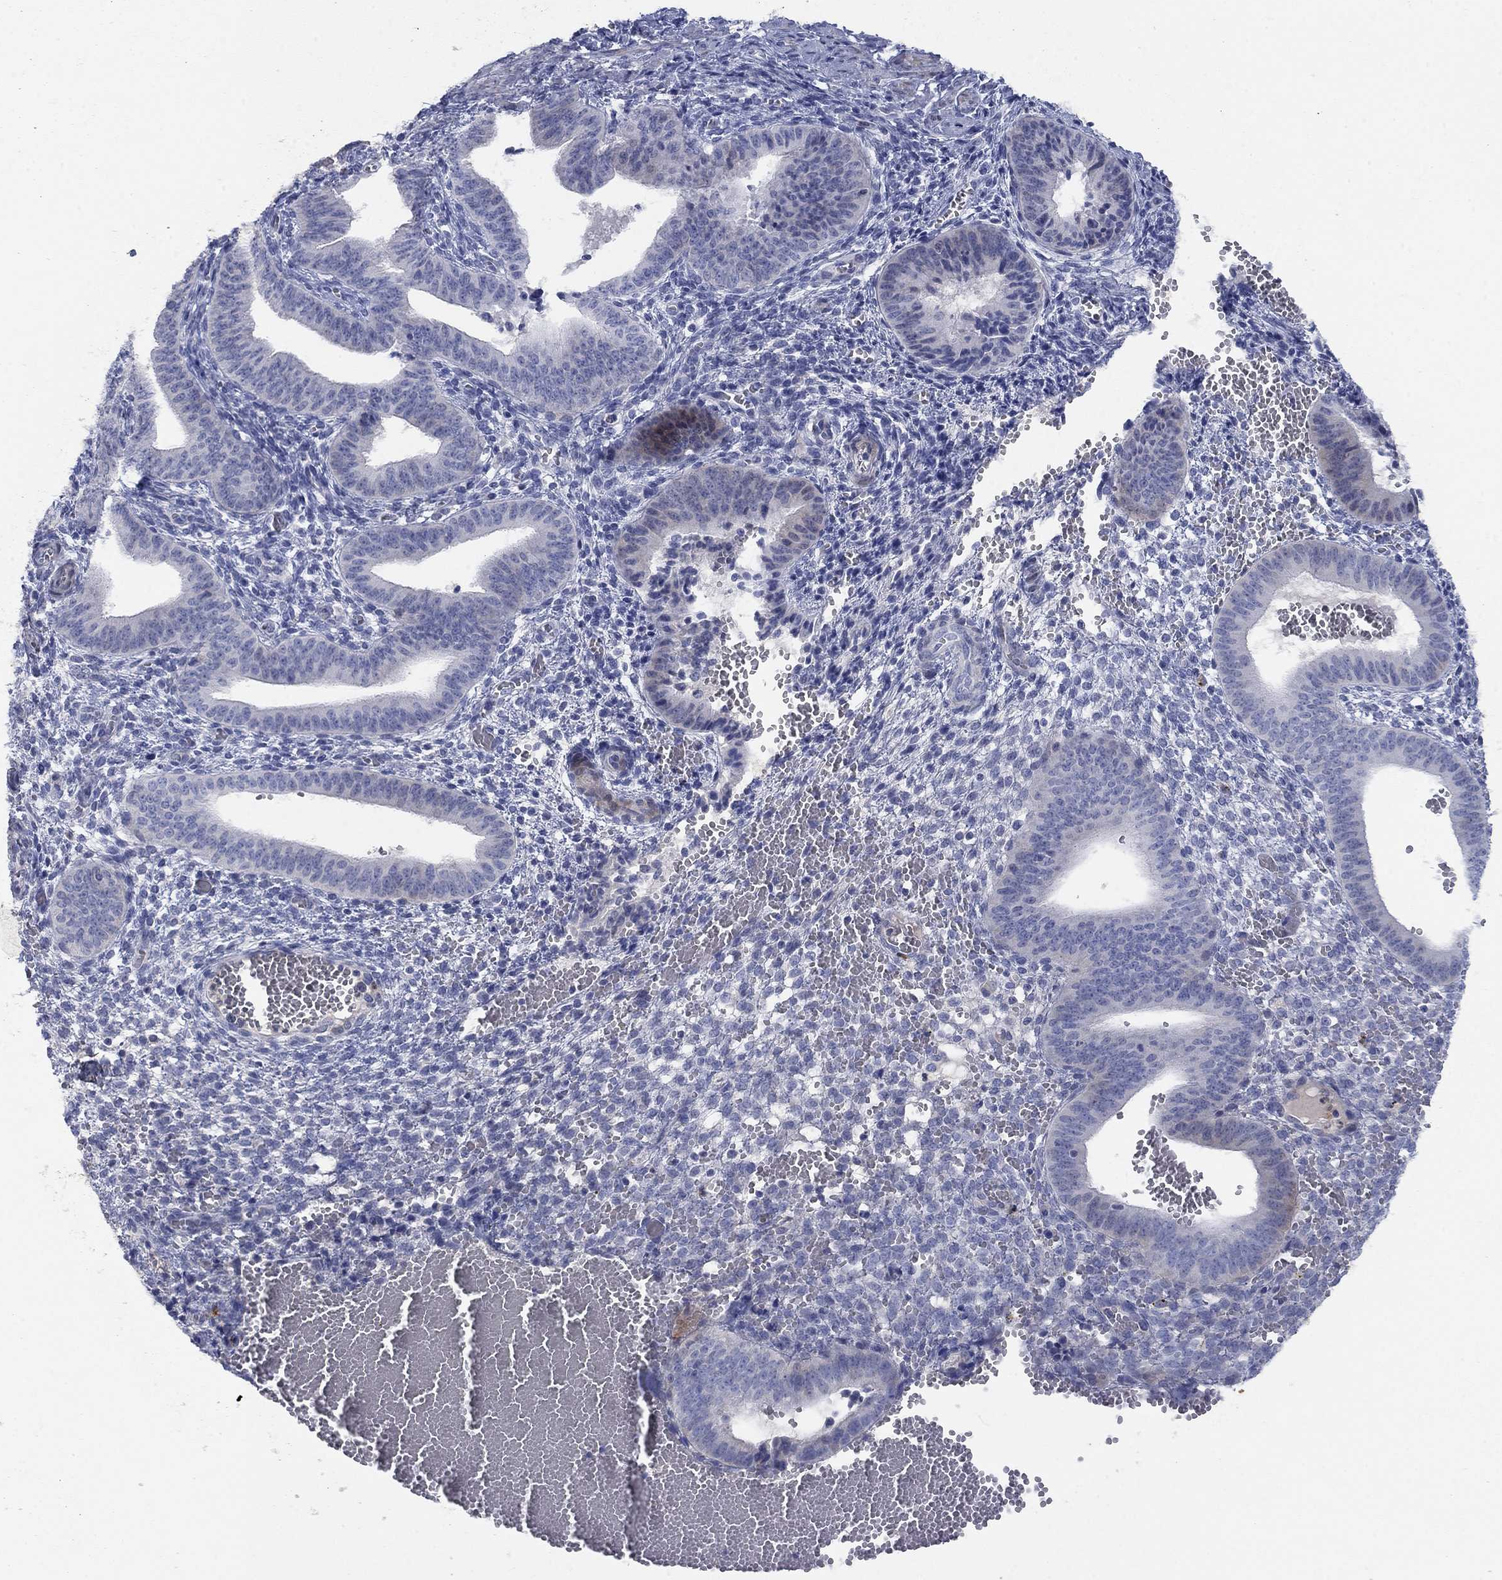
{"staining": {"intensity": "negative", "quantity": "none", "location": "none"}, "tissue": "endometrium", "cell_type": "Cells in endometrial stroma", "image_type": "normal", "snomed": [{"axis": "morphology", "description": "Normal tissue, NOS"}, {"axis": "topography", "description": "Endometrium"}], "caption": "DAB (3,3'-diaminobenzidine) immunohistochemical staining of unremarkable endometrium displays no significant staining in cells in endometrial stroma. (DAB immunohistochemistry, high magnification).", "gene": "TMEM249", "patient": {"sex": "female", "age": 42}}